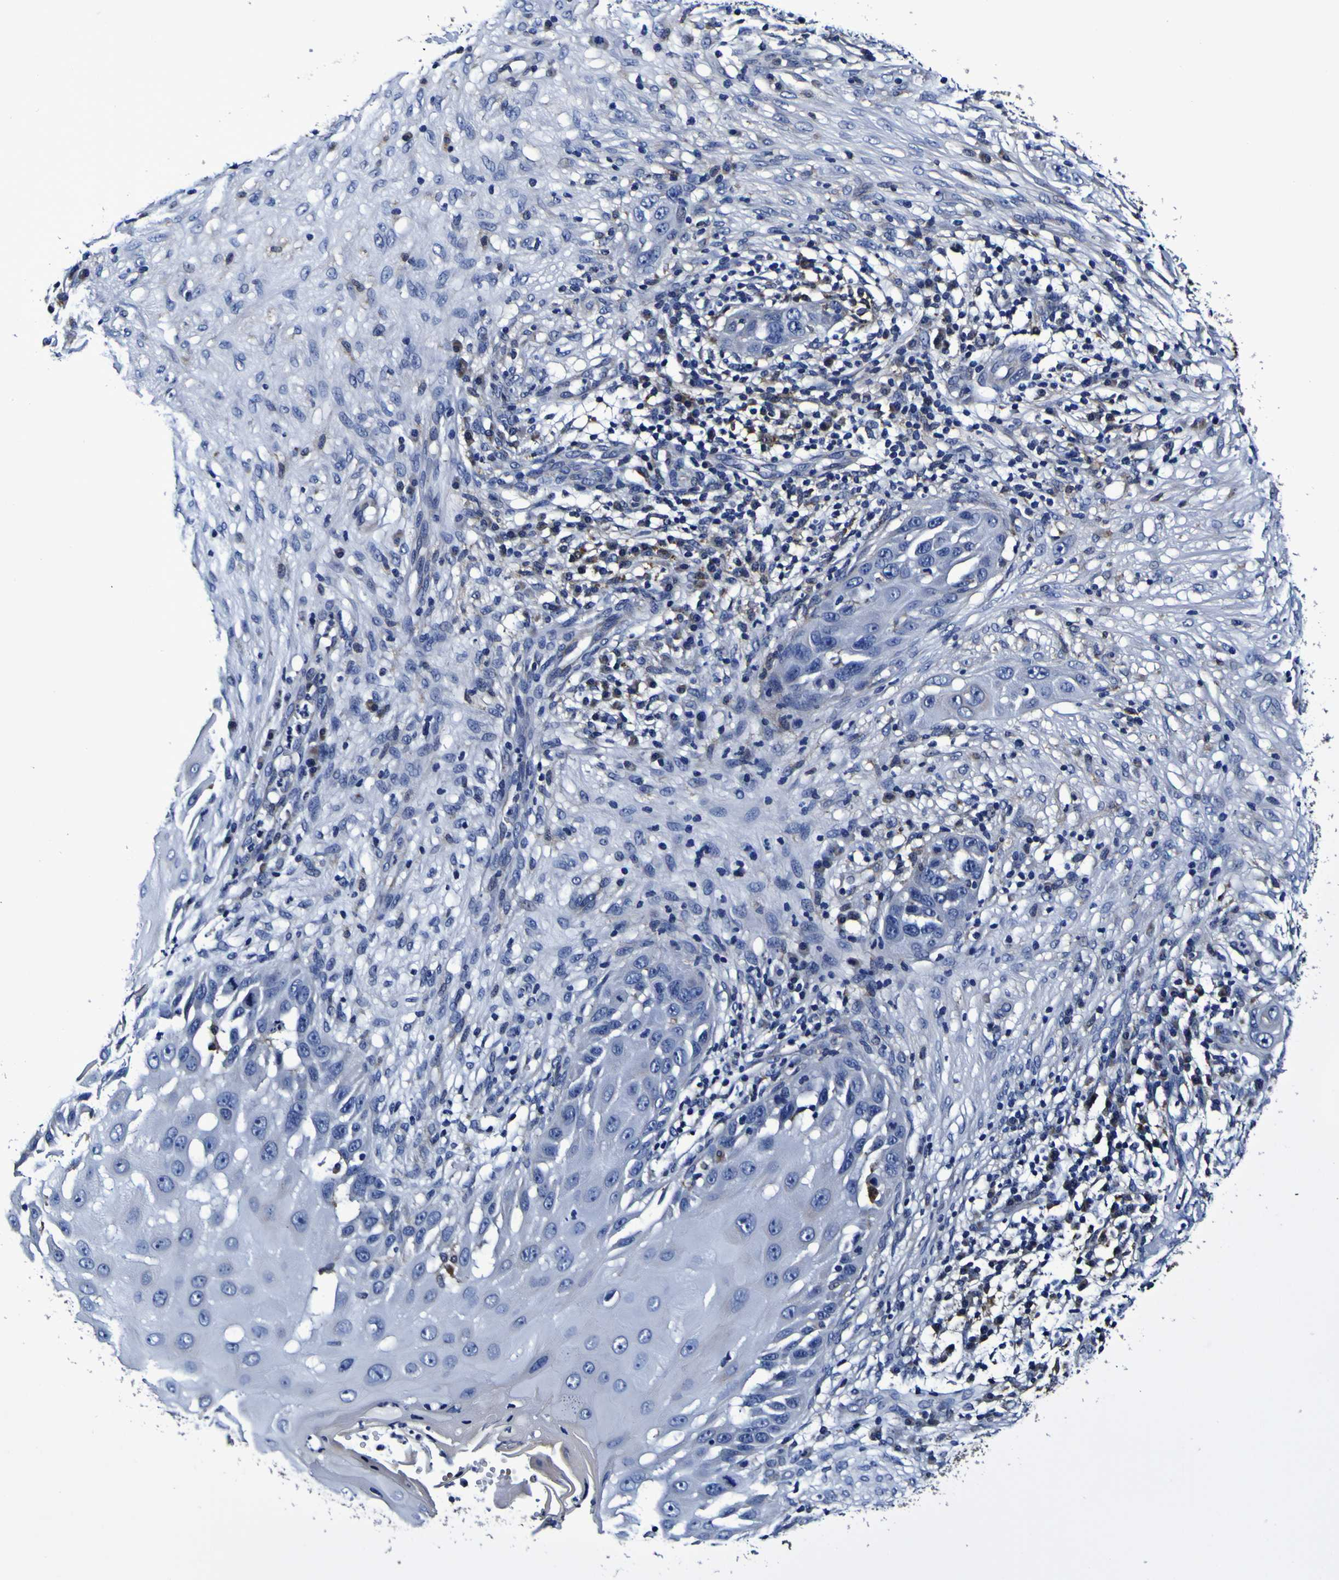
{"staining": {"intensity": "negative", "quantity": "none", "location": "none"}, "tissue": "skin cancer", "cell_type": "Tumor cells", "image_type": "cancer", "snomed": [{"axis": "morphology", "description": "Squamous cell carcinoma, NOS"}, {"axis": "topography", "description": "Skin"}], "caption": "Micrograph shows no significant protein positivity in tumor cells of skin squamous cell carcinoma.", "gene": "GPX1", "patient": {"sex": "female", "age": 44}}